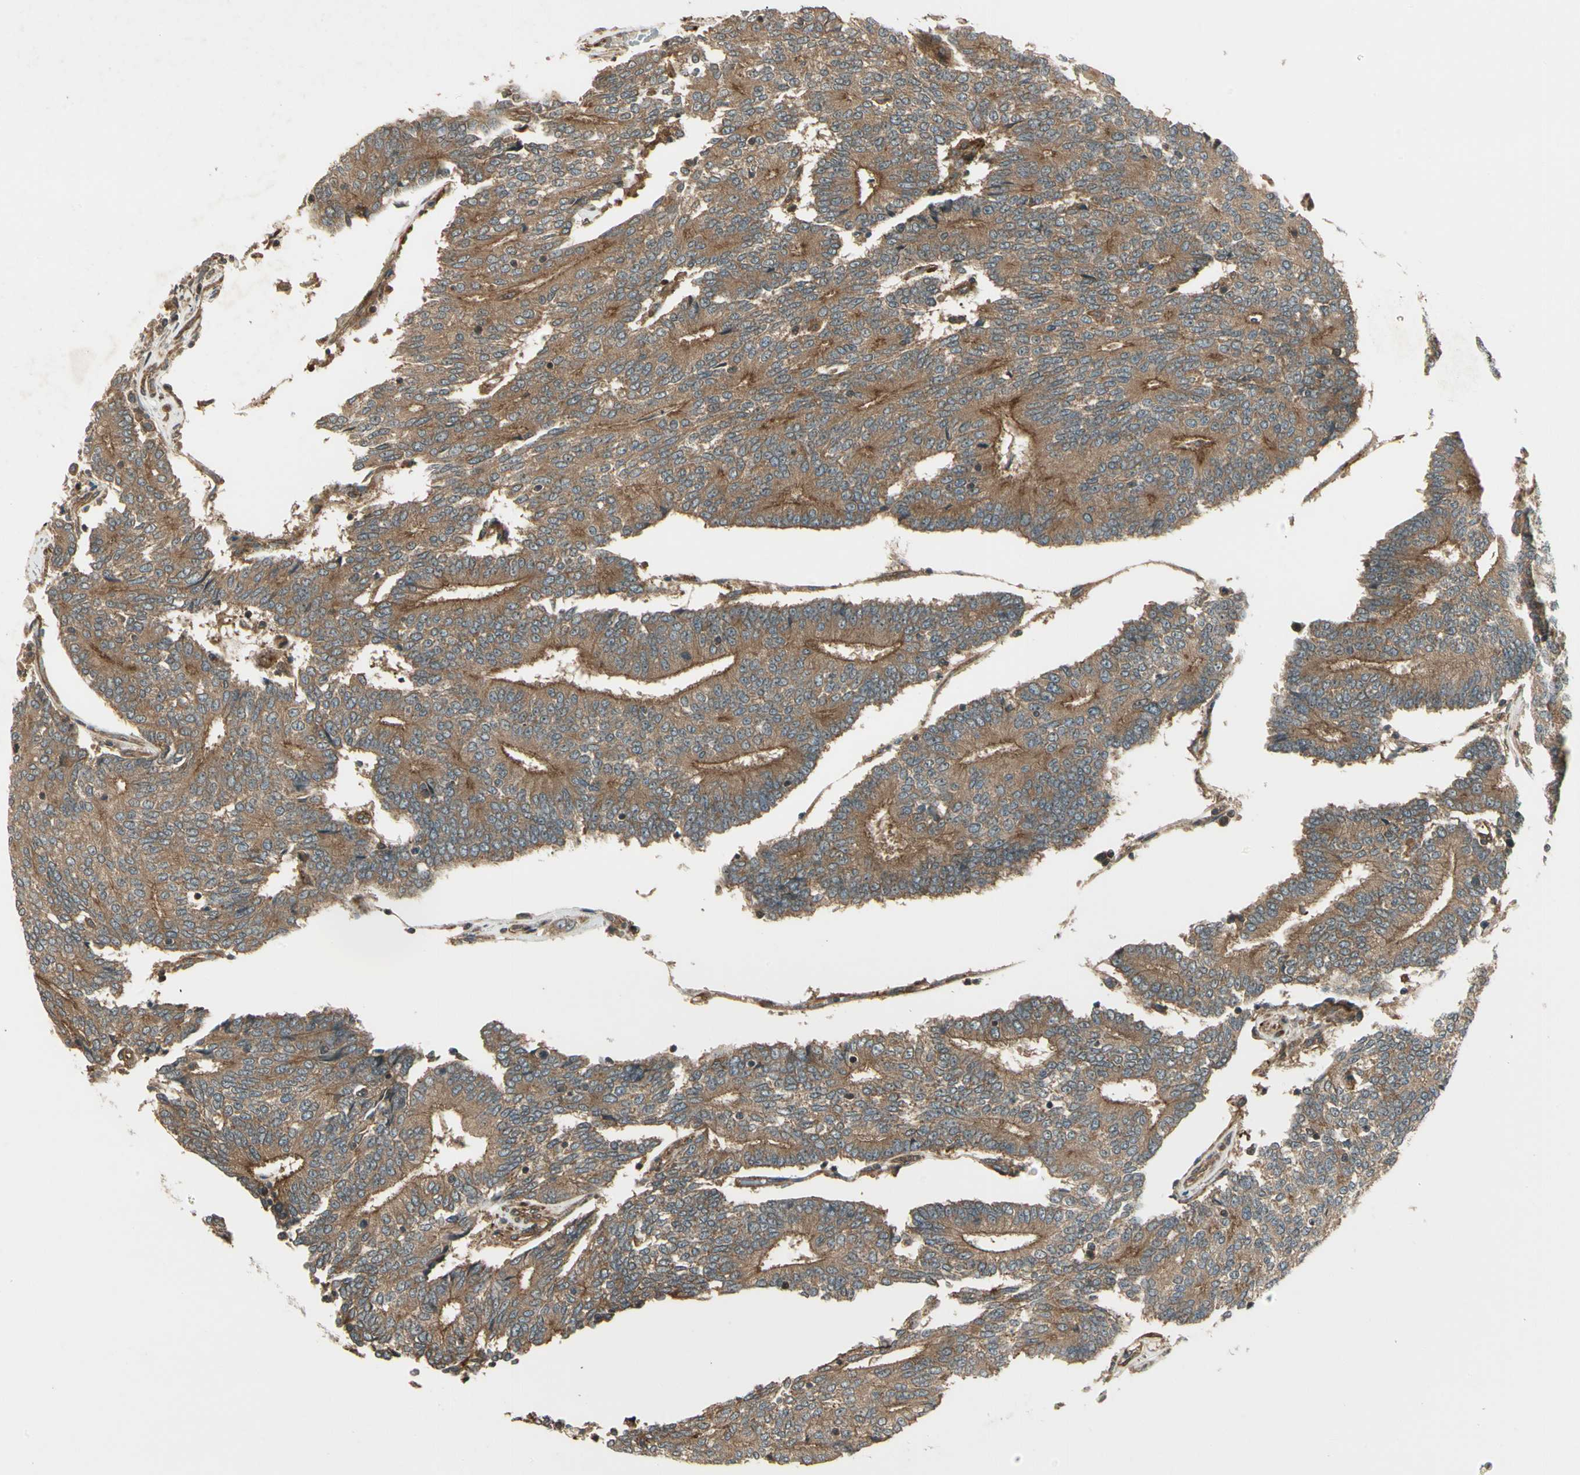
{"staining": {"intensity": "strong", "quantity": ">75%", "location": "cytoplasmic/membranous"}, "tissue": "prostate cancer", "cell_type": "Tumor cells", "image_type": "cancer", "snomed": [{"axis": "morphology", "description": "Adenocarcinoma, High grade"}, {"axis": "topography", "description": "Prostate"}], "caption": "Immunohistochemical staining of prostate cancer (adenocarcinoma (high-grade)) shows high levels of strong cytoplasmic/membranous protein staining in approximately >75% of tumor cells.", "gene": "FKBP15", "patient": {"sex": "male", "age": 55}}